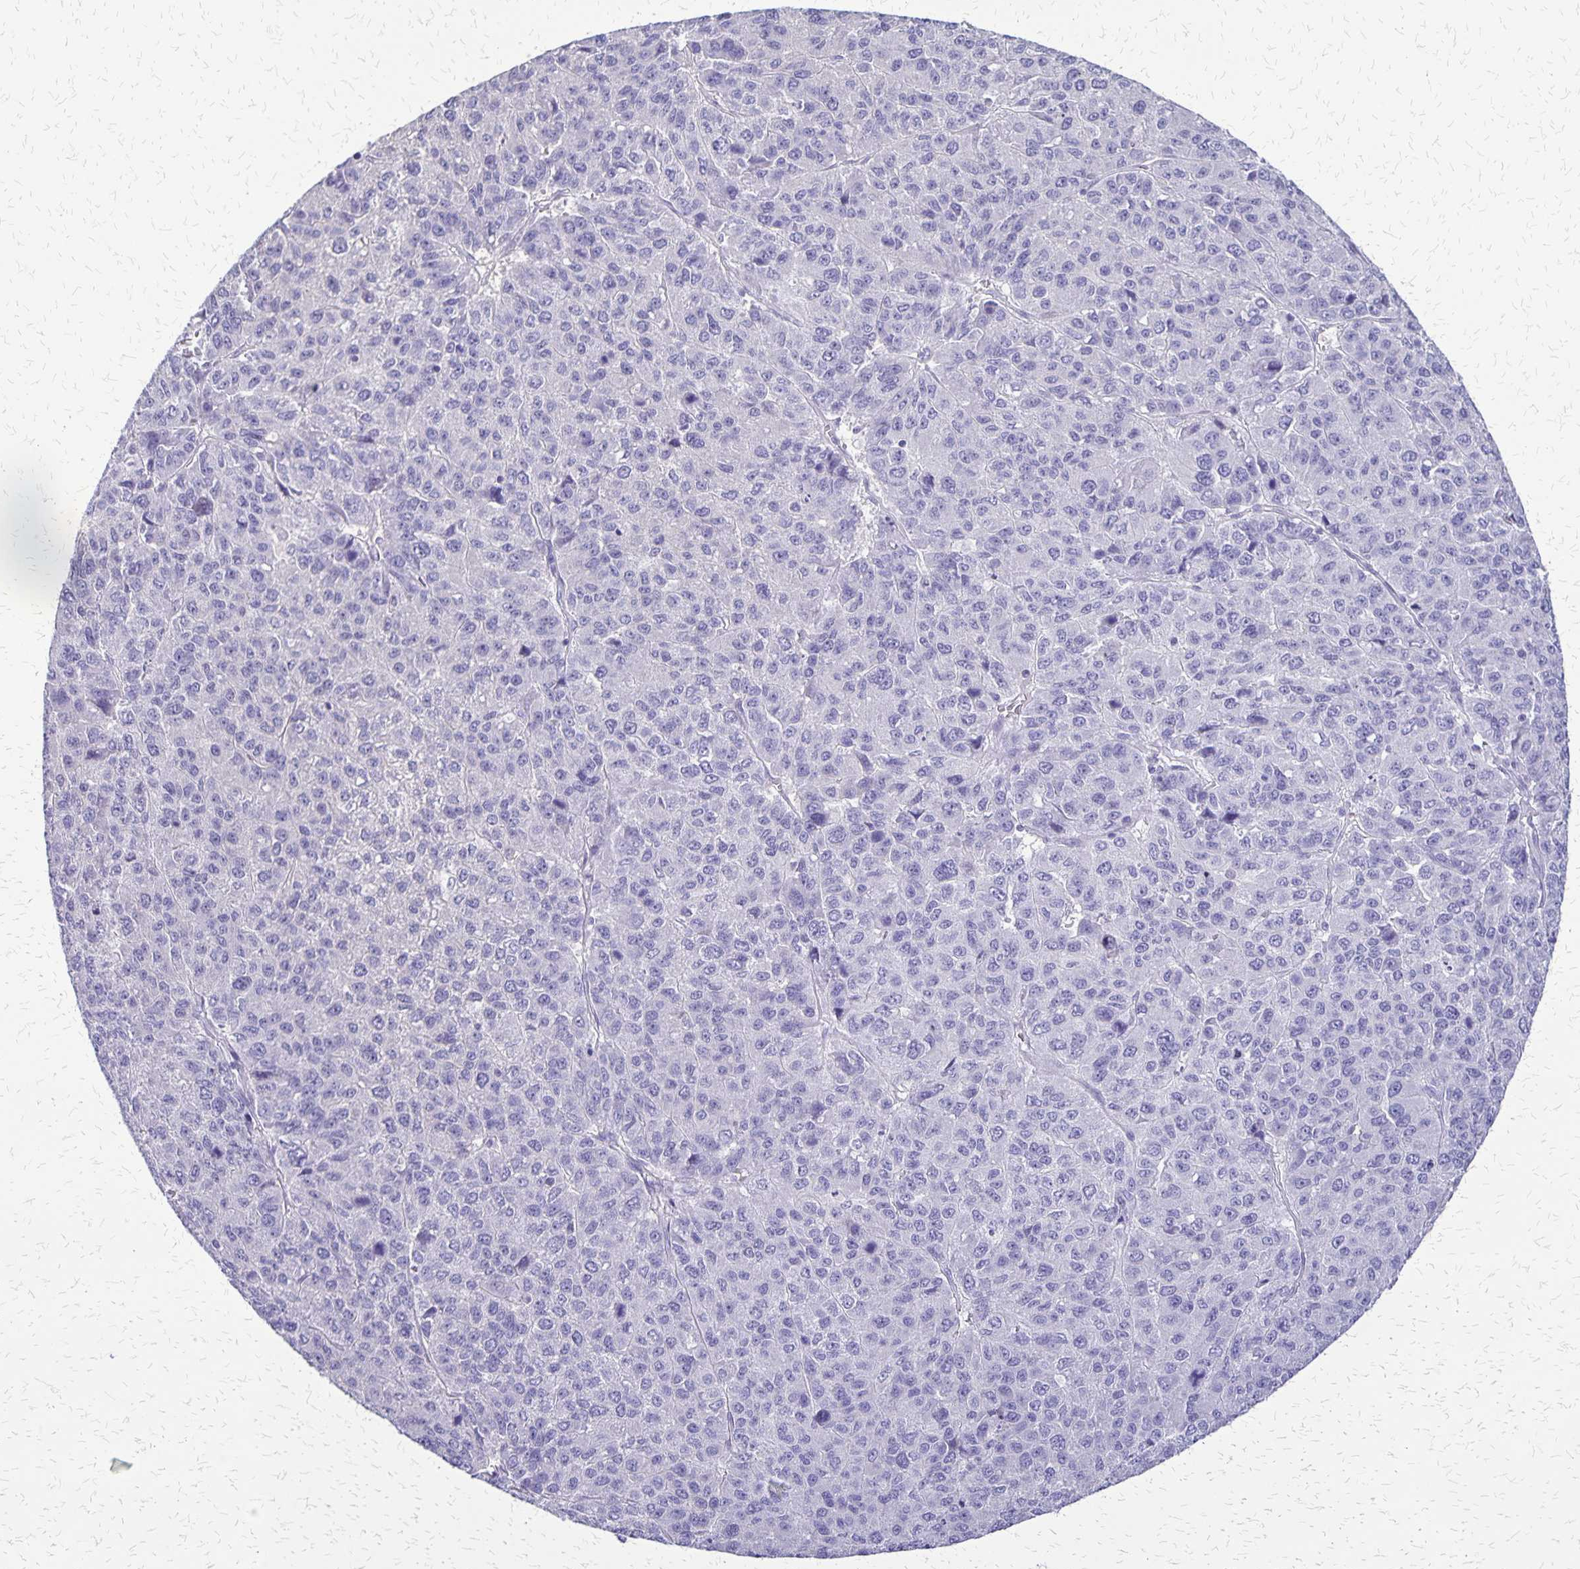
{"staining": {"intensity": "negative", "quantity": "none", "location": "none"}, "tissue": "liver cancer", "cell_type": "Tumor cells", "image_type": "cancer", "snomed": [{"axis": "morphology", "description": "Carcinoma, Hepatocellular, NOS"}, {"axis": "topography", "description": "Liver"}], "caption": "This is an IHC photomicrograph of human liver cancer. There is no expression in tumor cells.", "gene": "SI", "patient": {"sex": "male", "age": 69}}